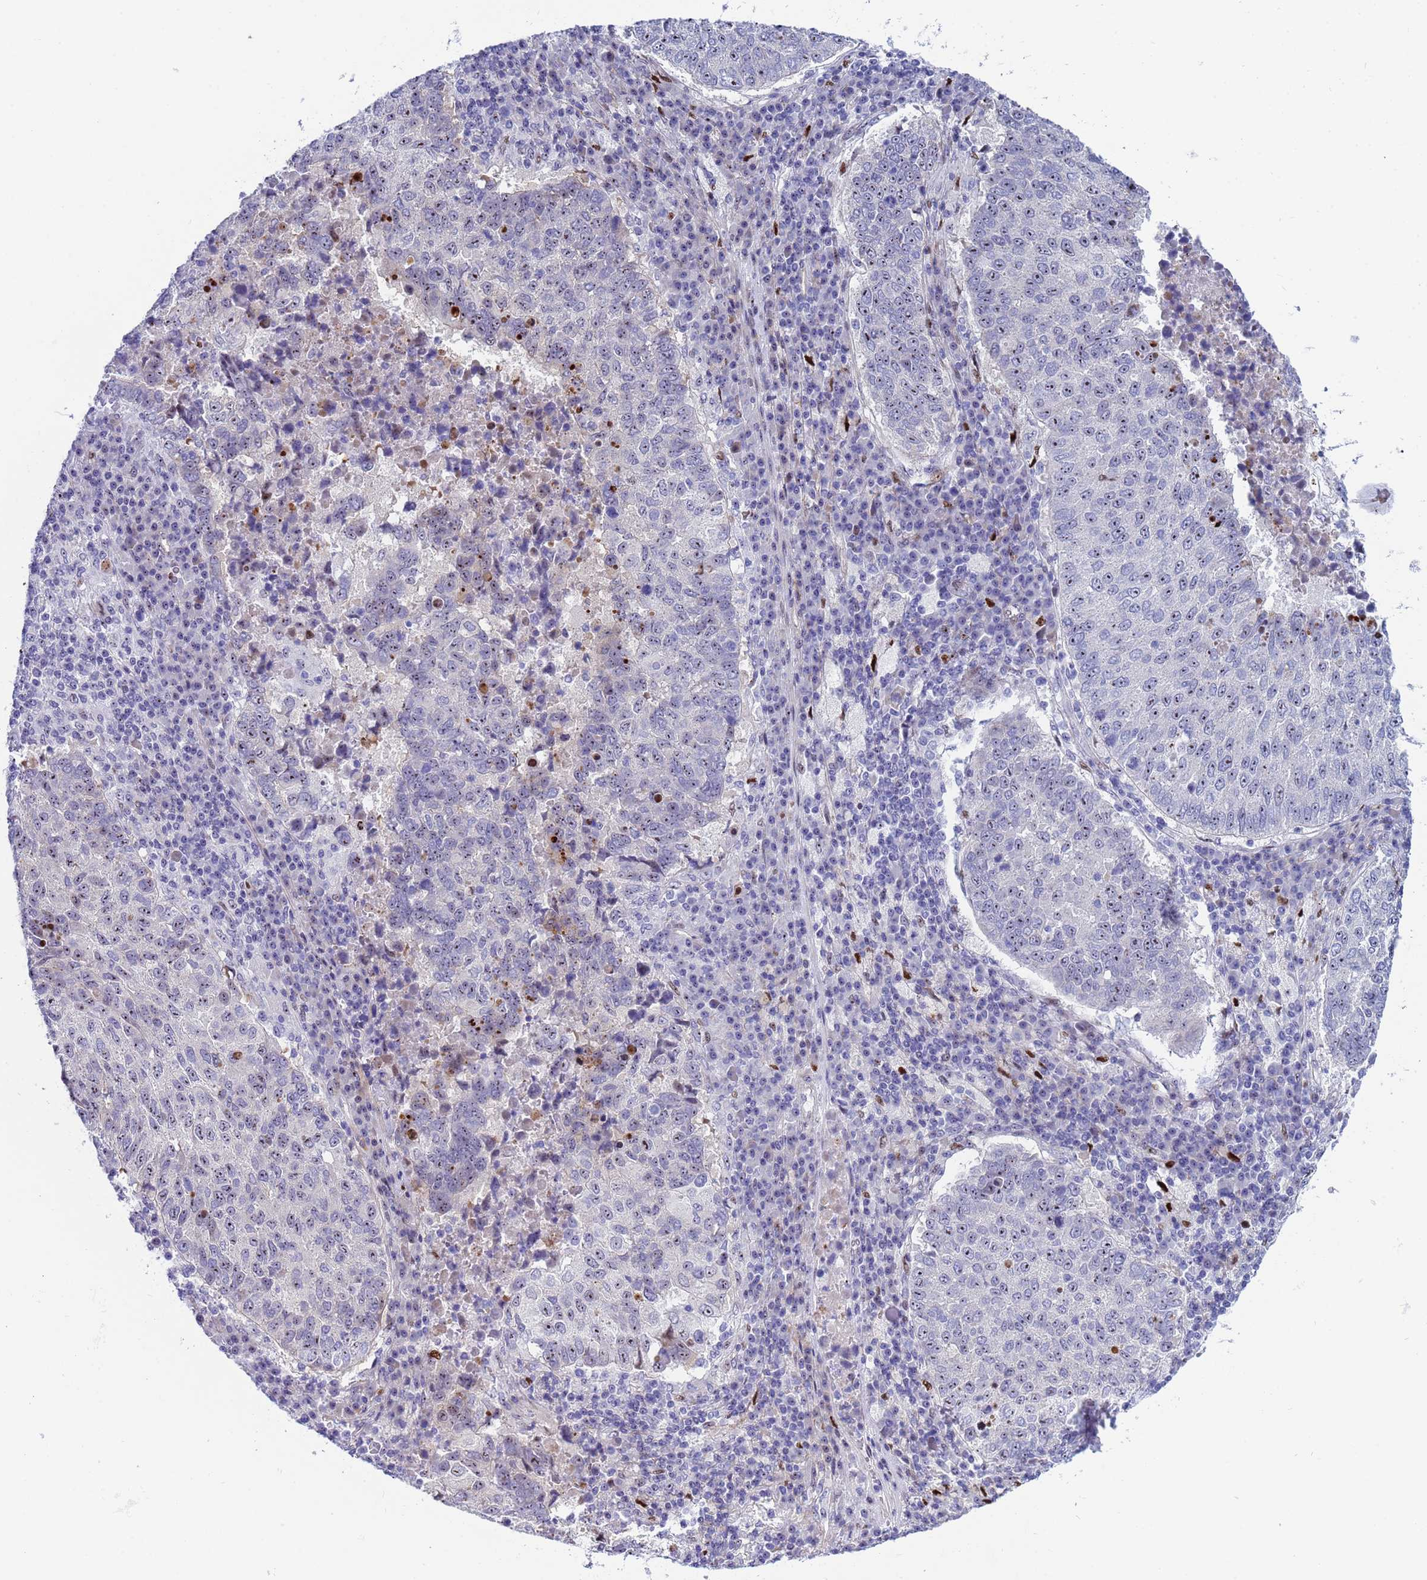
{"staining": {"intensity": "moderate", "quantity": "<25%", "location": "nuclear"}, "tissue": "lung cancer", "cell_type": "Tumor cells", "image_type": "cancer", "snomed": [{"axis": "morphology", "description": "Squamous cell carcinoma, NOS"}, {"axis": "topography", "description": "Lung"}], "caption": "Brown immunohistochemical staining in human lung cancer displays moderate nuclear positivity in about <25% of tumor cells.", "gene": "POP5", "patient": {"sex": "male", "age": 73}}